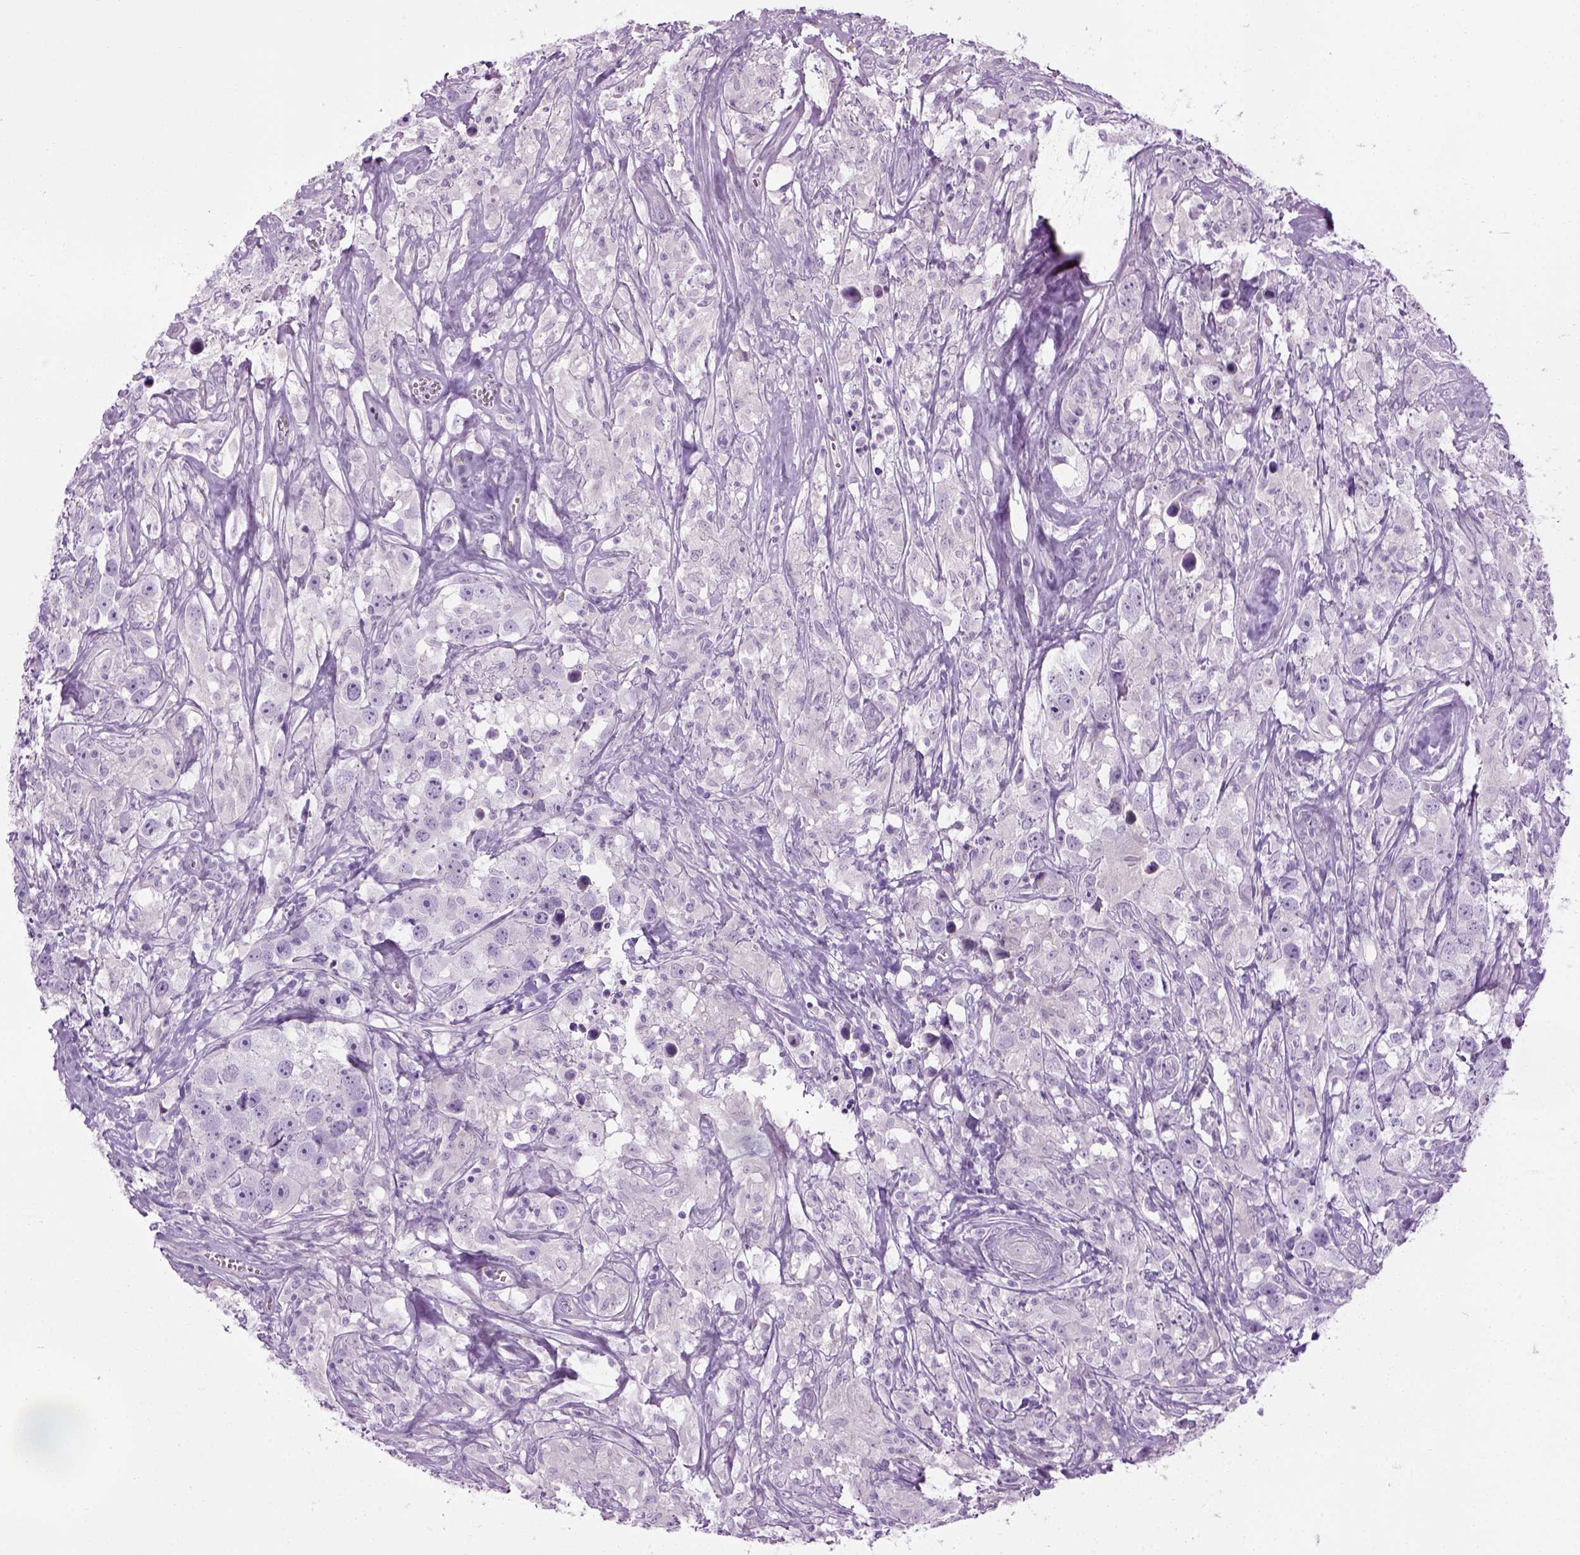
{"staining": {"intensity": "negative", "quantity": "none", "location": "none"}, "tissue": "testis cancer", "cell_type": "Tumor cells", "image_type": "cancer", "snomed": [{"axis": "morphology", "description": "Seminoma, NOS"}, {"axis": "topography", "description": "Testis"}], "caption": "An image of human testis seminoma is negative for staining in tumor cells.", "gene": "CIBAR2", "patient": {"sex": "male", "age": 49}}